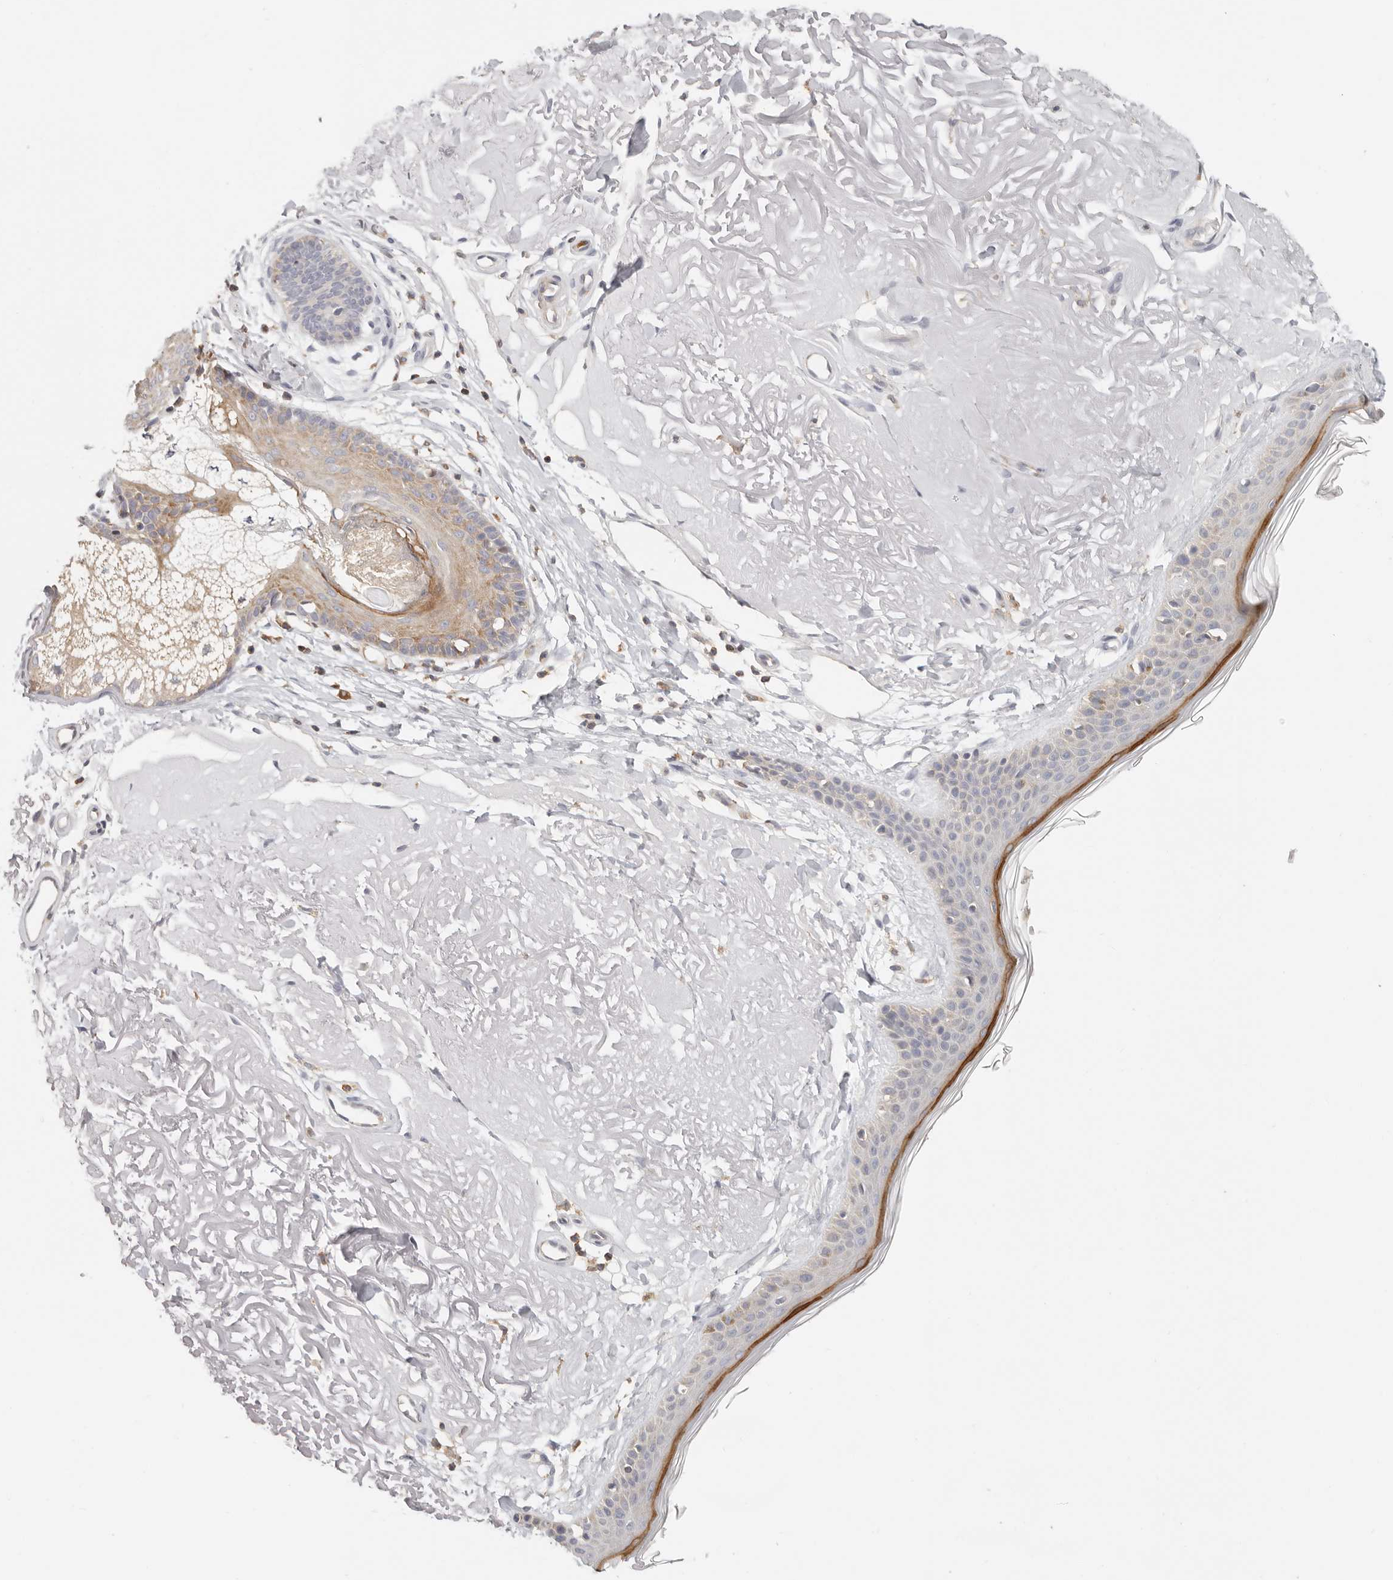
{"staining": {"intensity": "weak", "quantity": "<25%", "location": "cytoplasmic/membranous"}, "tissue": "skin", "cell_type": "Fibroblasts", "image_type": "normal", "snomed": [{"axis": "morphology", "description": "Normal tissue, NOS"}, {"axis": "topography", "description": "Skin"}, {"axis": "topography", "description": "Skeletal muscle"}], "caption": "Micrograph shows no protein staining in fibroblasts of unremarkable skin. Brightfield microscopy of IHC stained with DAB (brown) and hematoxylin (blue), captured at high magnification.", "gene": "ANXA9", "patient": {"sex": "male", "age": 83}}